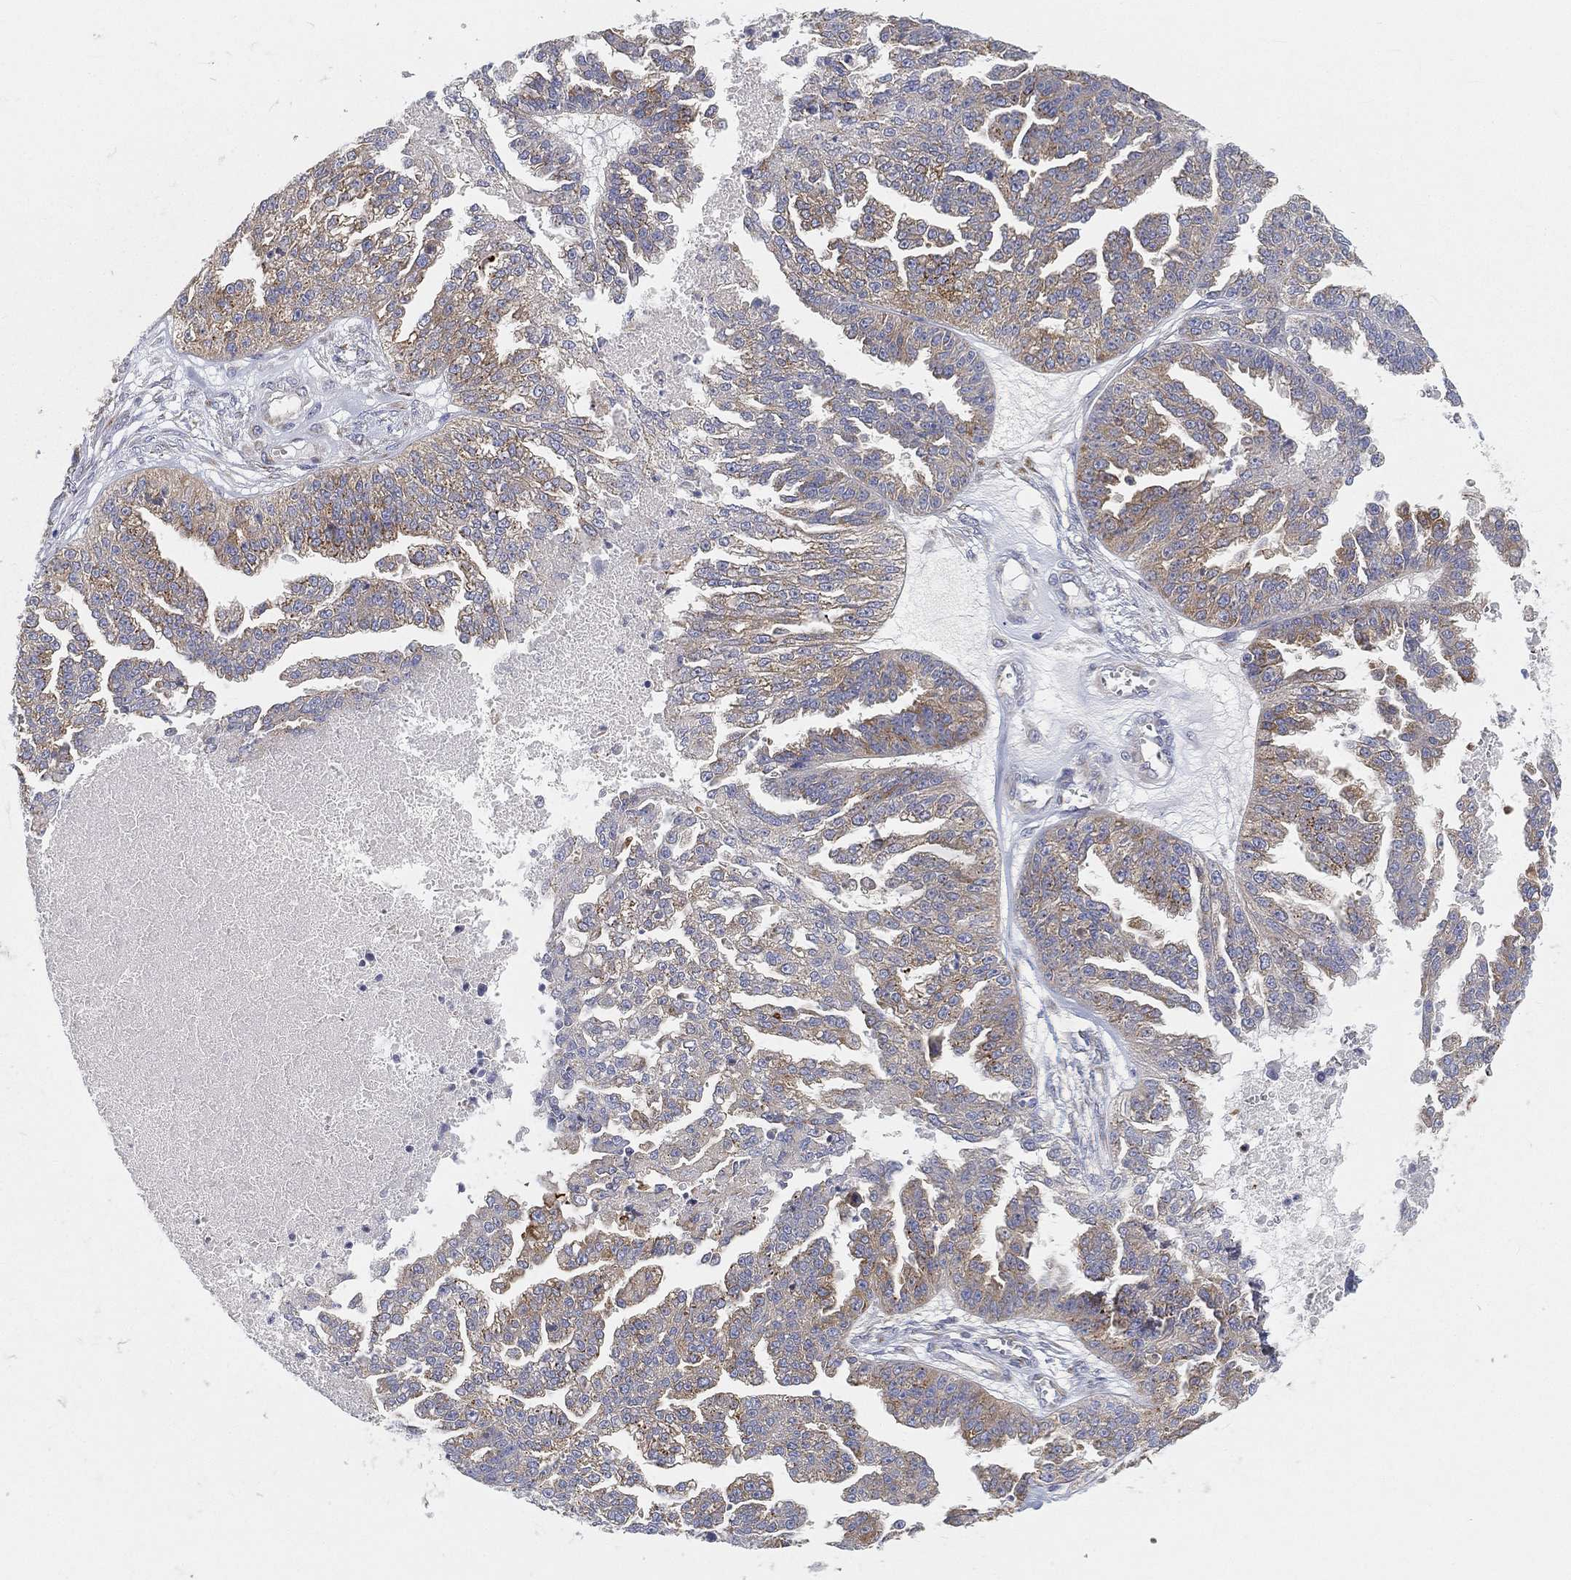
{"staining": {"intensity": "moderate", "quantity": "25%-75%", "location": "cytoplasmic/membranous"}, "tissue": "ovarian cancer", "cell_type": "Tumor cells", "image_type": "cancer", "snomed": [{"axis": "morphology", "description": "Cystadenocarcinoma, serous, NOS"}, {"axis": "topography", "description": "Ovary"}], "caption": "A brown stain labels moderate cytoplasmic/membranous expression of a protein in human ovarian serous cystadenocarcinoma tumor cells.", "gene": "TMEM25", "patient": {"sex": "female", "age": 58}}